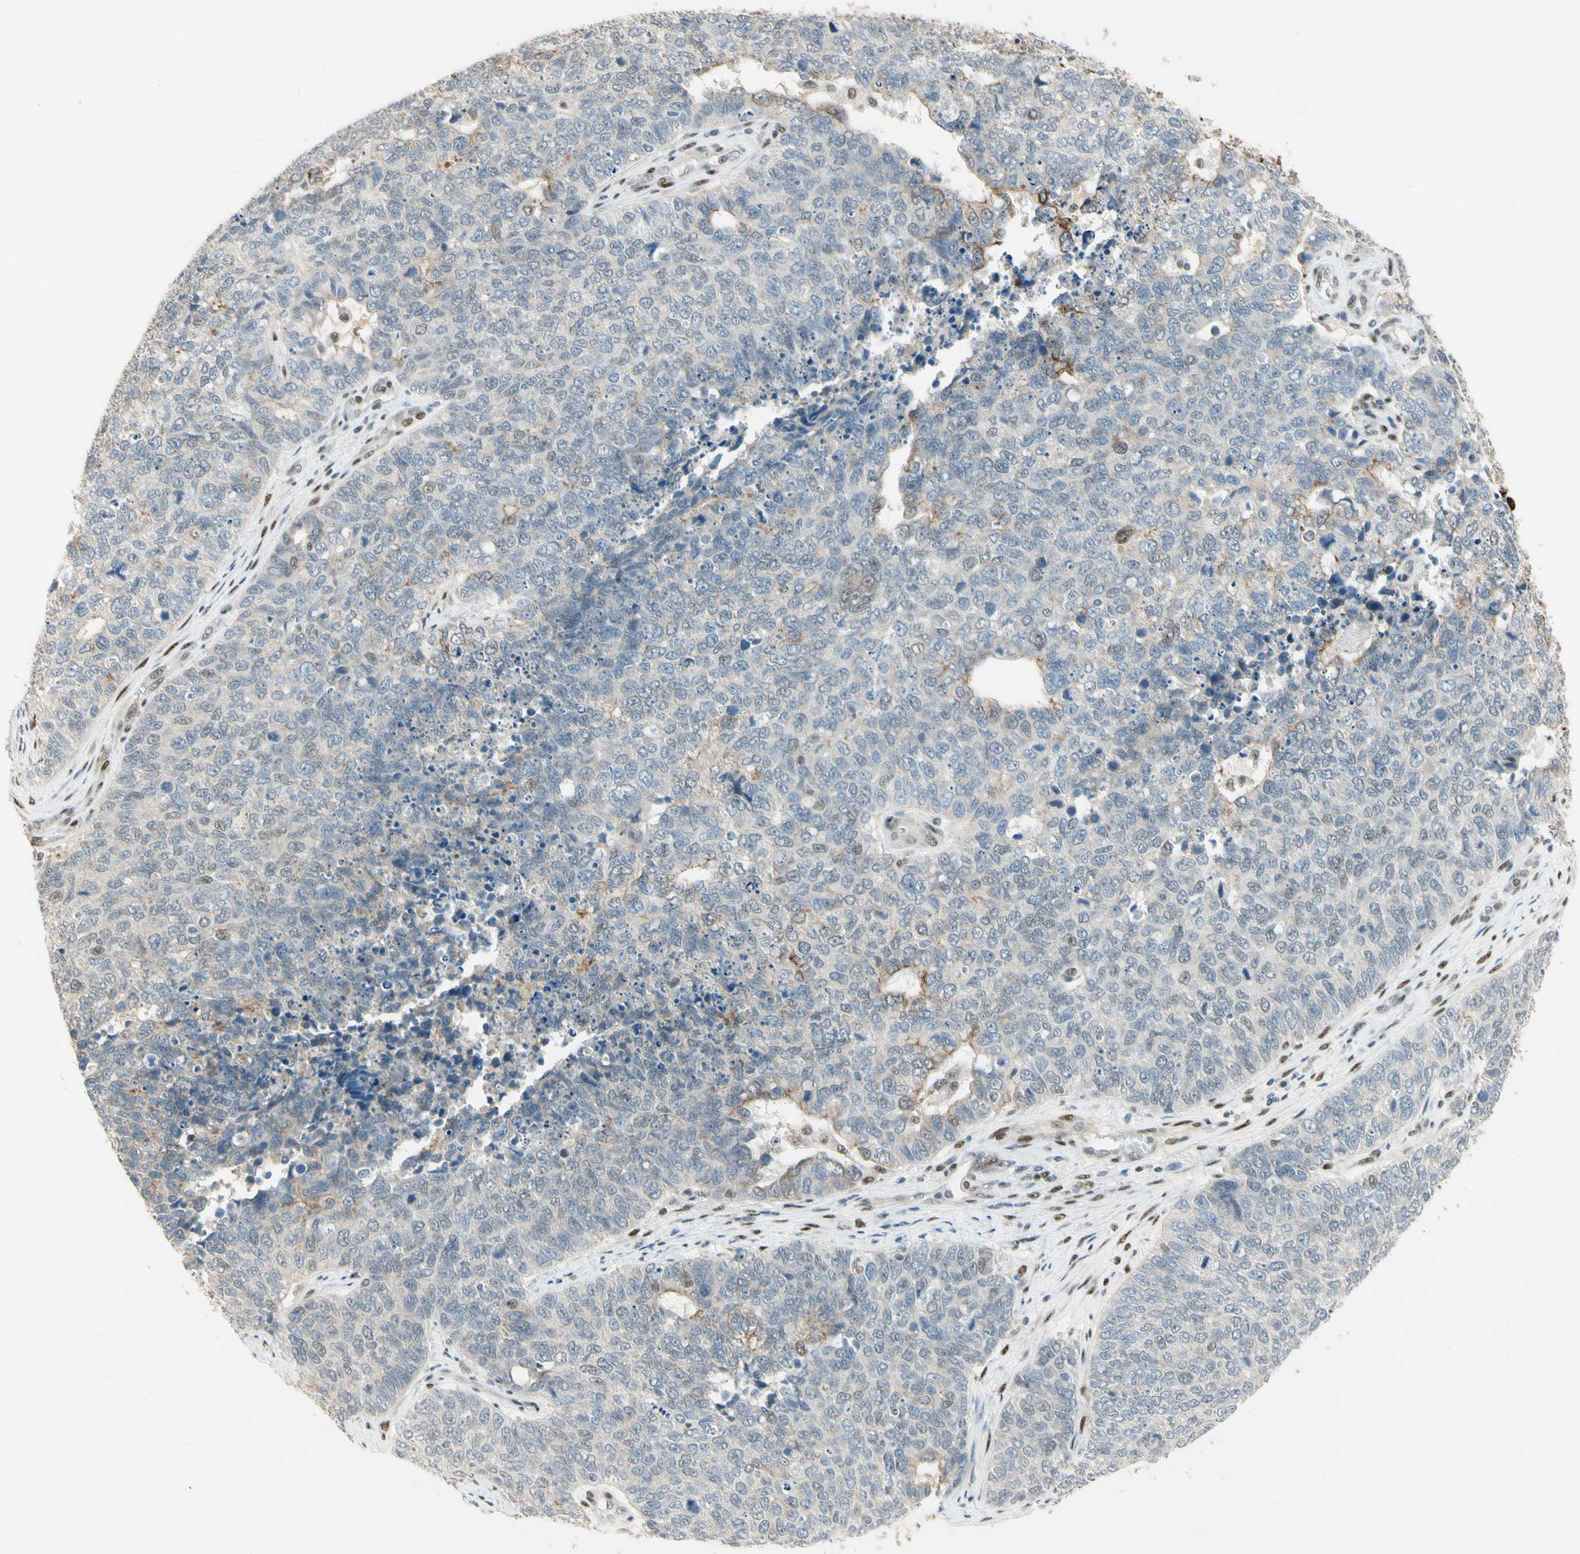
{"staining": {"intensity": "weak", "quantity": "<25%", "location": "cytoplasmic/membranous"}, "tissue": "cervical cancer", "cell_type": "Tumor cells", "image_type": "cancer", "snomed": [{"axis": "morphology", "description": "Squamous cell carcinoma, NOS"}, {"axis": "topography", "description": "Cervix"}], "caption": "The IHC histopathology image has no significant expression in tumor cells of cervical squamous cell carcinoma tissue.", "gene": "ATXN1", "patient": {"sex": "female", "age": 63}}